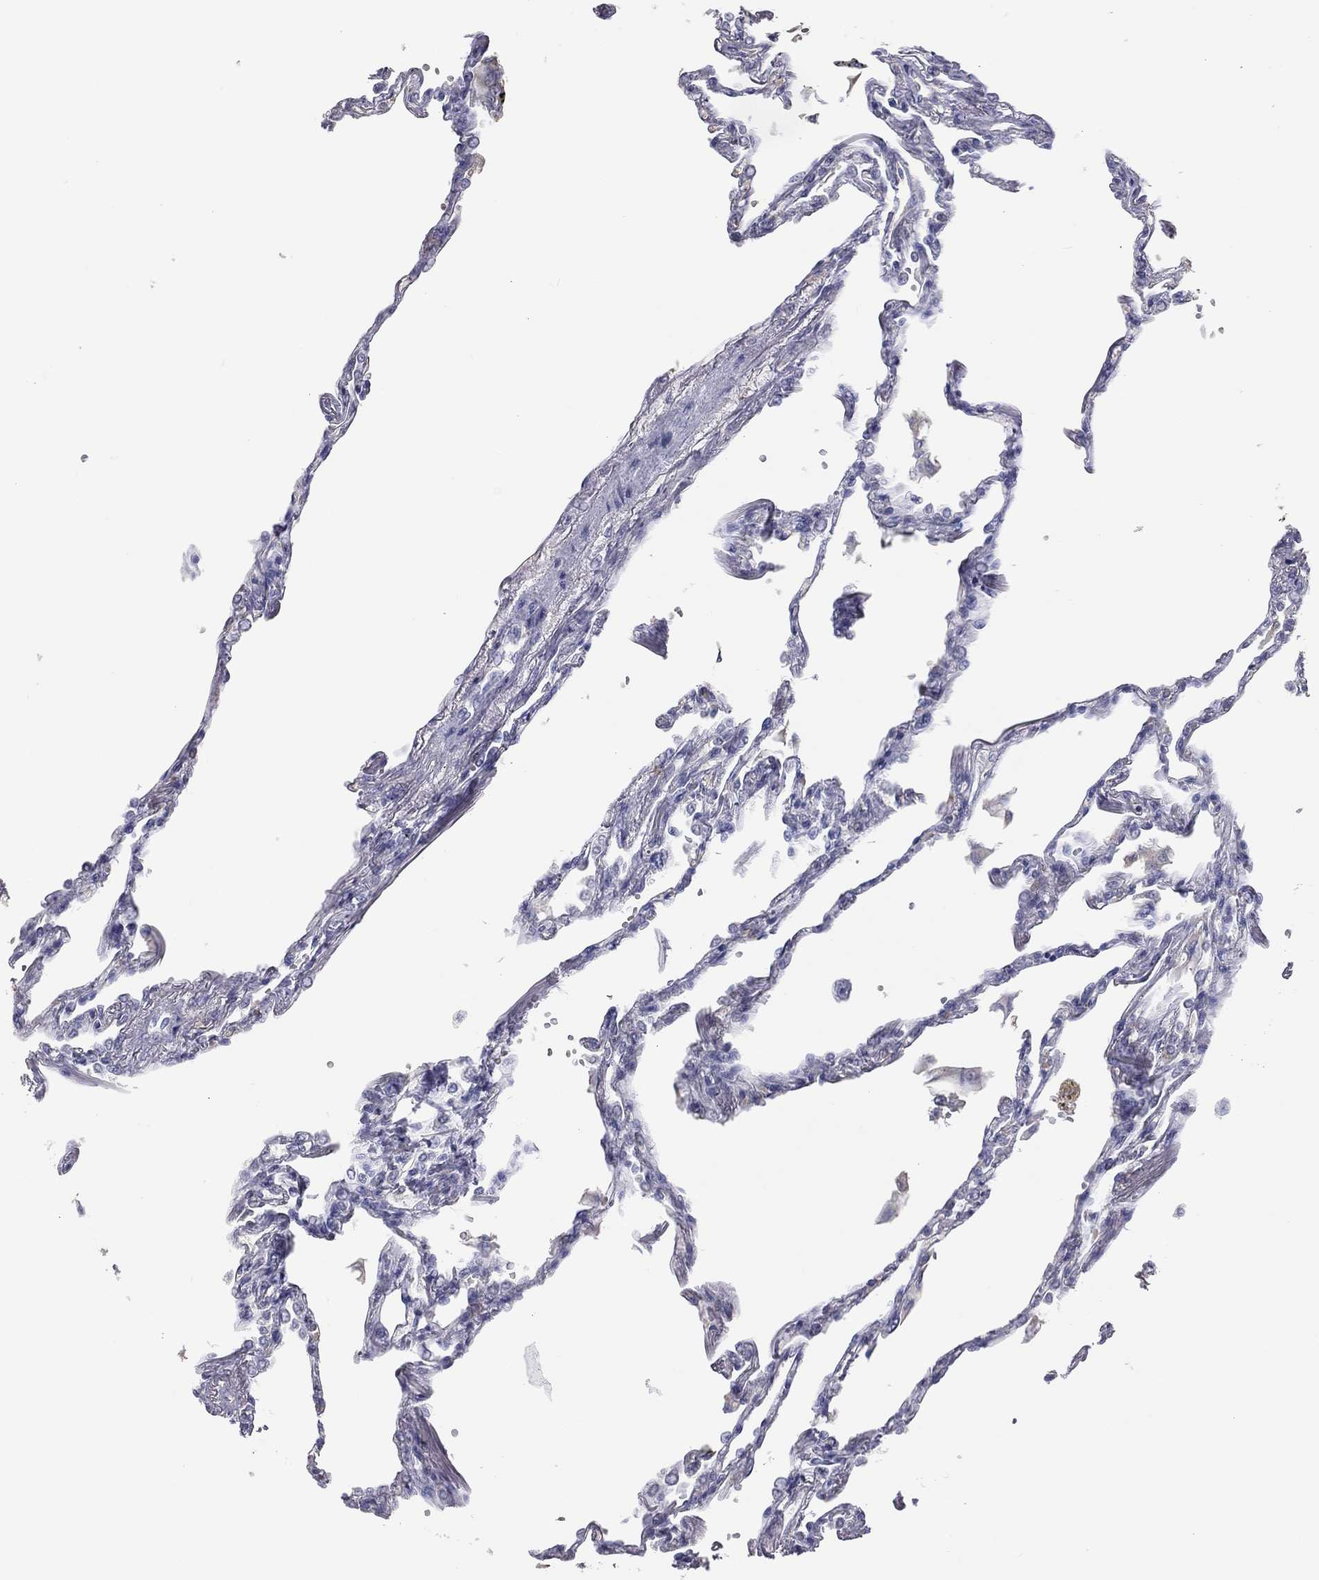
{"staining": {"intensity": "negative", "quantity": "none", "location": "none"}, "tissue": "lung", "cell_type": "Alveolar cells", "image_type": "normal", "snomed": [{"axis": "morphology", "description": "Normal tissue, NOS"}, {"axis": "topography", "description": "Lung"}], "caption": "IHC of benign human lung exhibits no staining in alveolar cells.", "gene": "ESX1", "patient": {"sex": "male", "age": 78}}